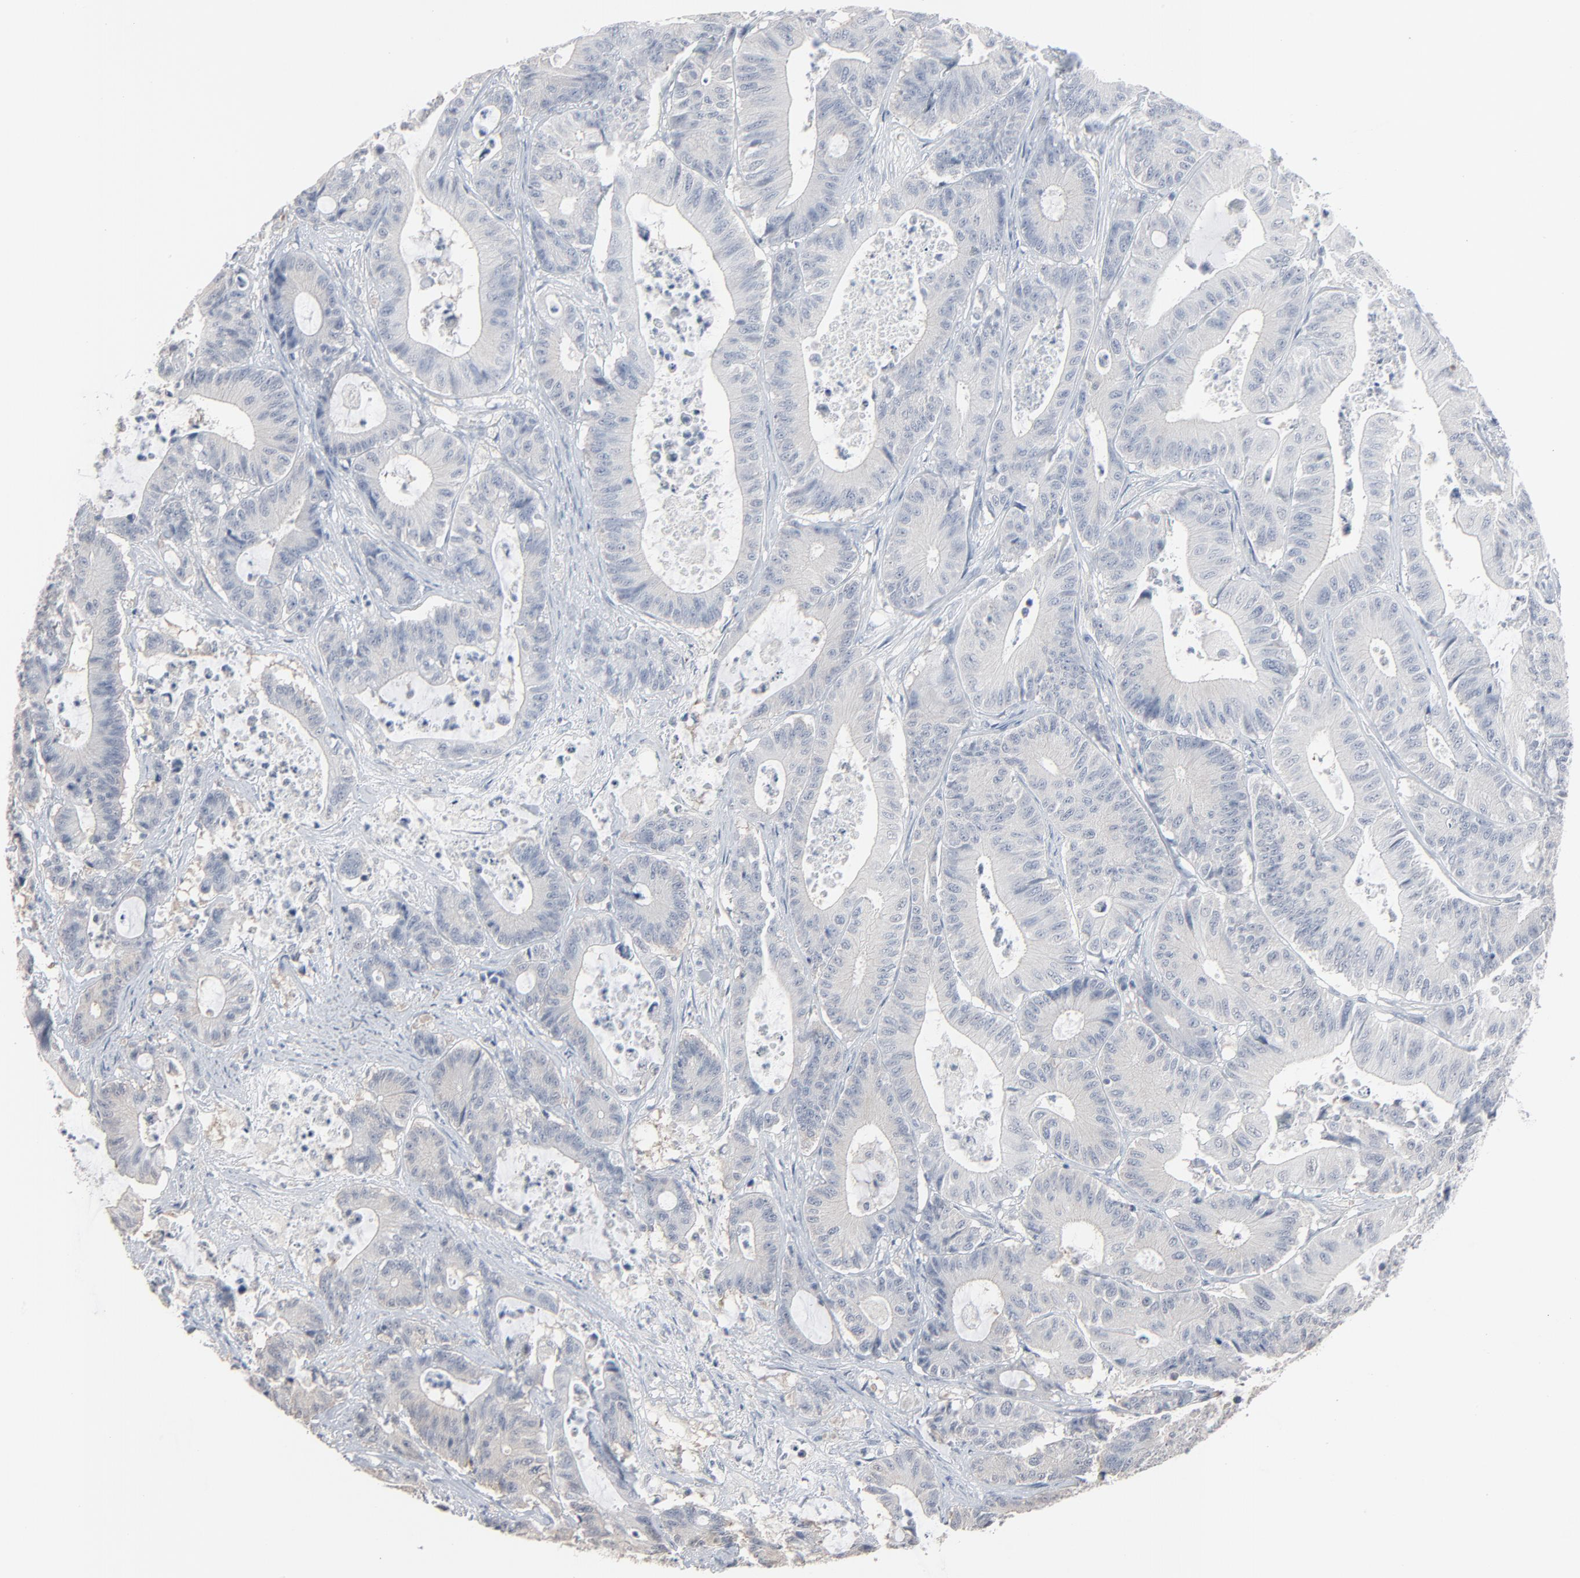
{"staining": {"intensity": "negative", "quantity": "none", "location": "none"}, "tissue": "colorectal cancer", "cell_type": "Tumor cells", "image_type": "cancer", "snomed": [{"axis": "morphology", "description": "Adenocarcinoma, NOS"}, {"axis": "topography", "description": "Colon"}], "caption": "DAB (3,3'-diaminobenzidine) immunohistochemical staining of human colorectal cancer (adenocarcinoma) shows no significant positivity in tumor cells.", "gene": "CCT5", "patient": {"sex": "female", "age": 84}}